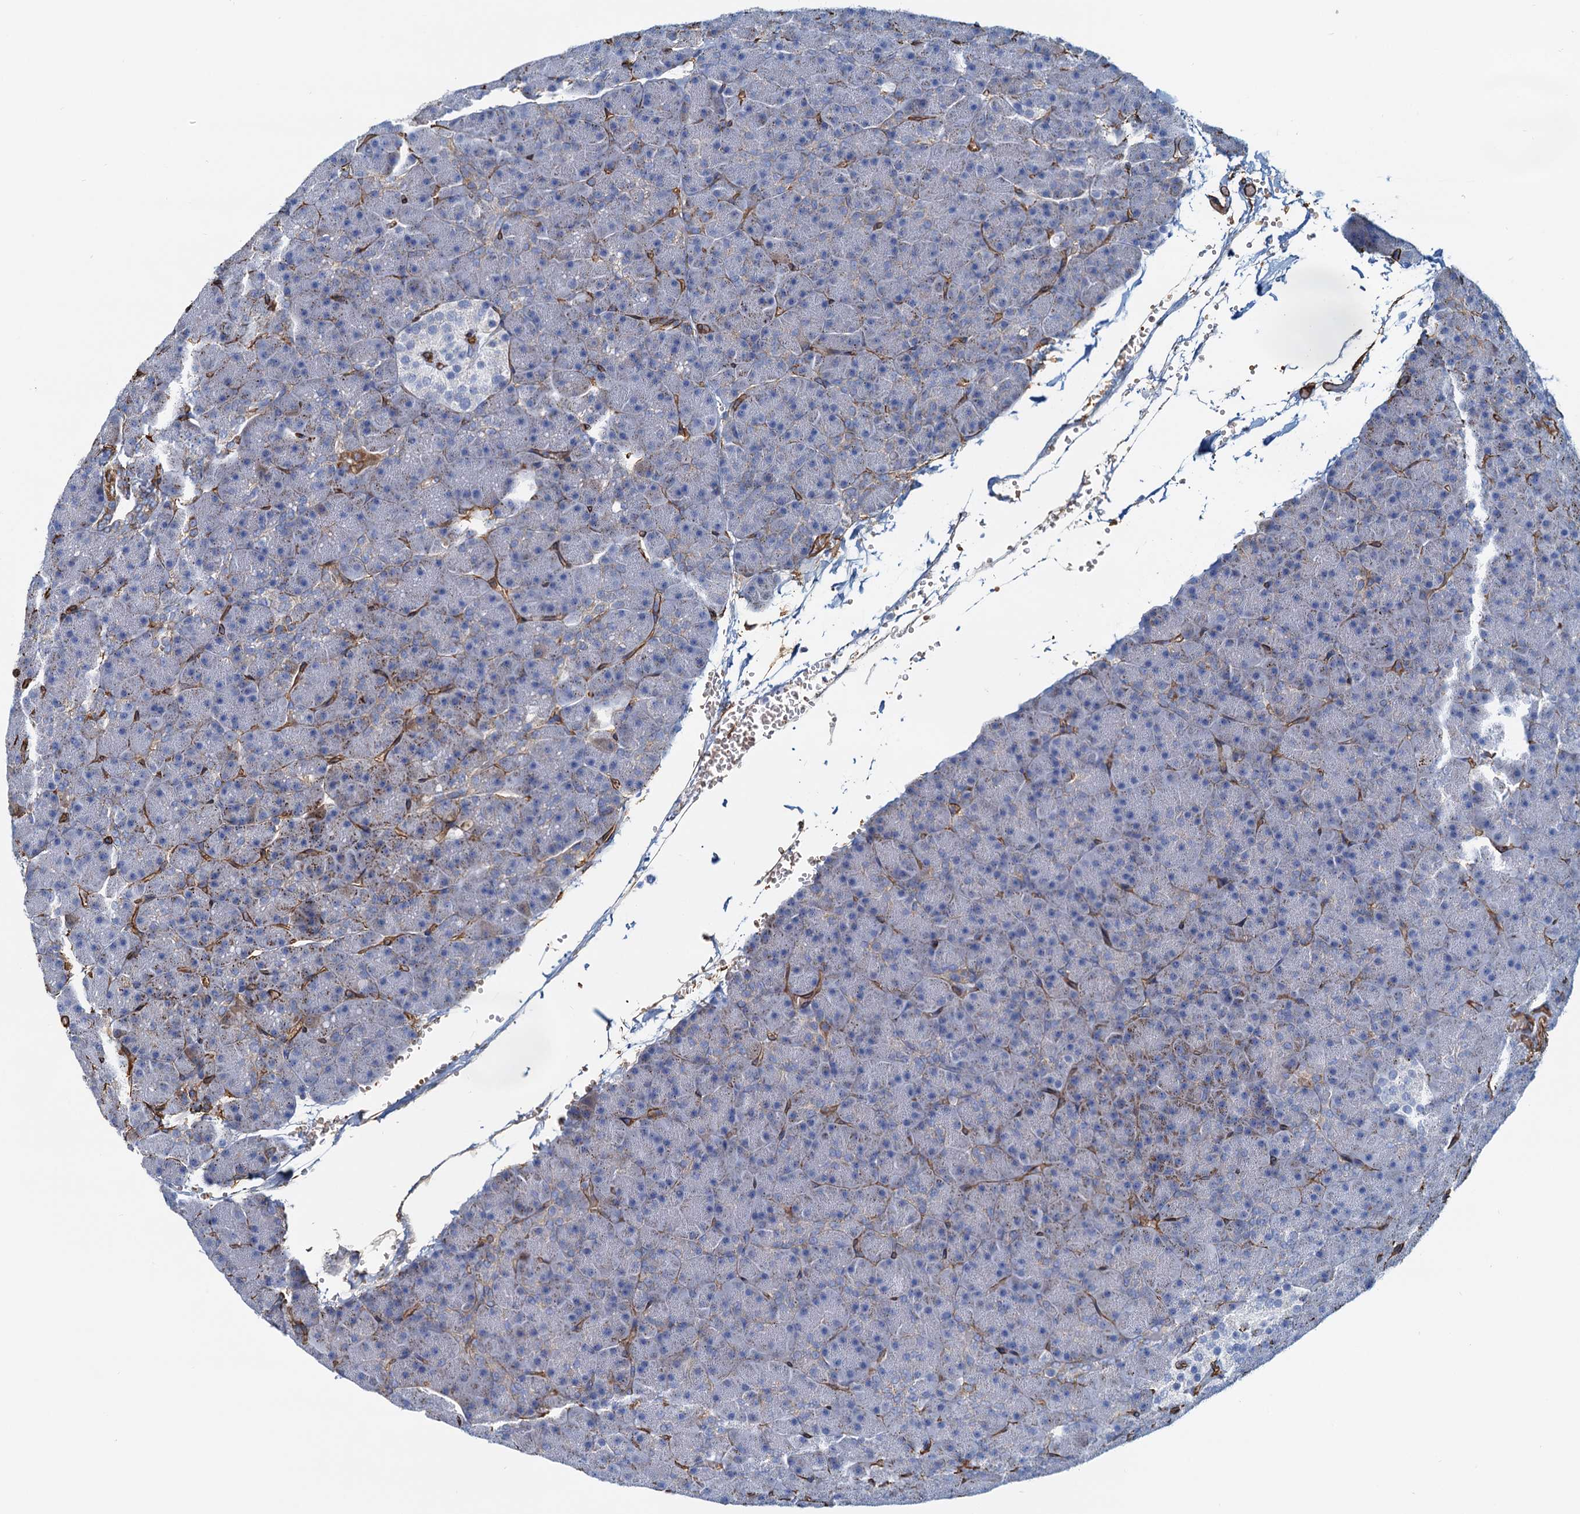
{"staining": {"intensity": "moderate", "quantity": "<25%", "location": "cytoplasmic/membranous"}, "tissue": "pancreas", "cell_type": "Exocrine glandular cells", "image_type": "normal", "snomed": [{"axis": "morphology", "description": "Normal tissue, NOS"}, {"axis": "topography", "description": "Pancreas"}], "caption": "Pancreas stained with DAB (3,3'-diaminobenzidine) IHC displays low levels of moderate cytoplasmic/membranous positivity in approximately <25% of exocrine glandular cells. (IHC, brightfield microscopy, high magnification).", "gene": "DGKG", "patient": {"sex": "male", "age": 36}}